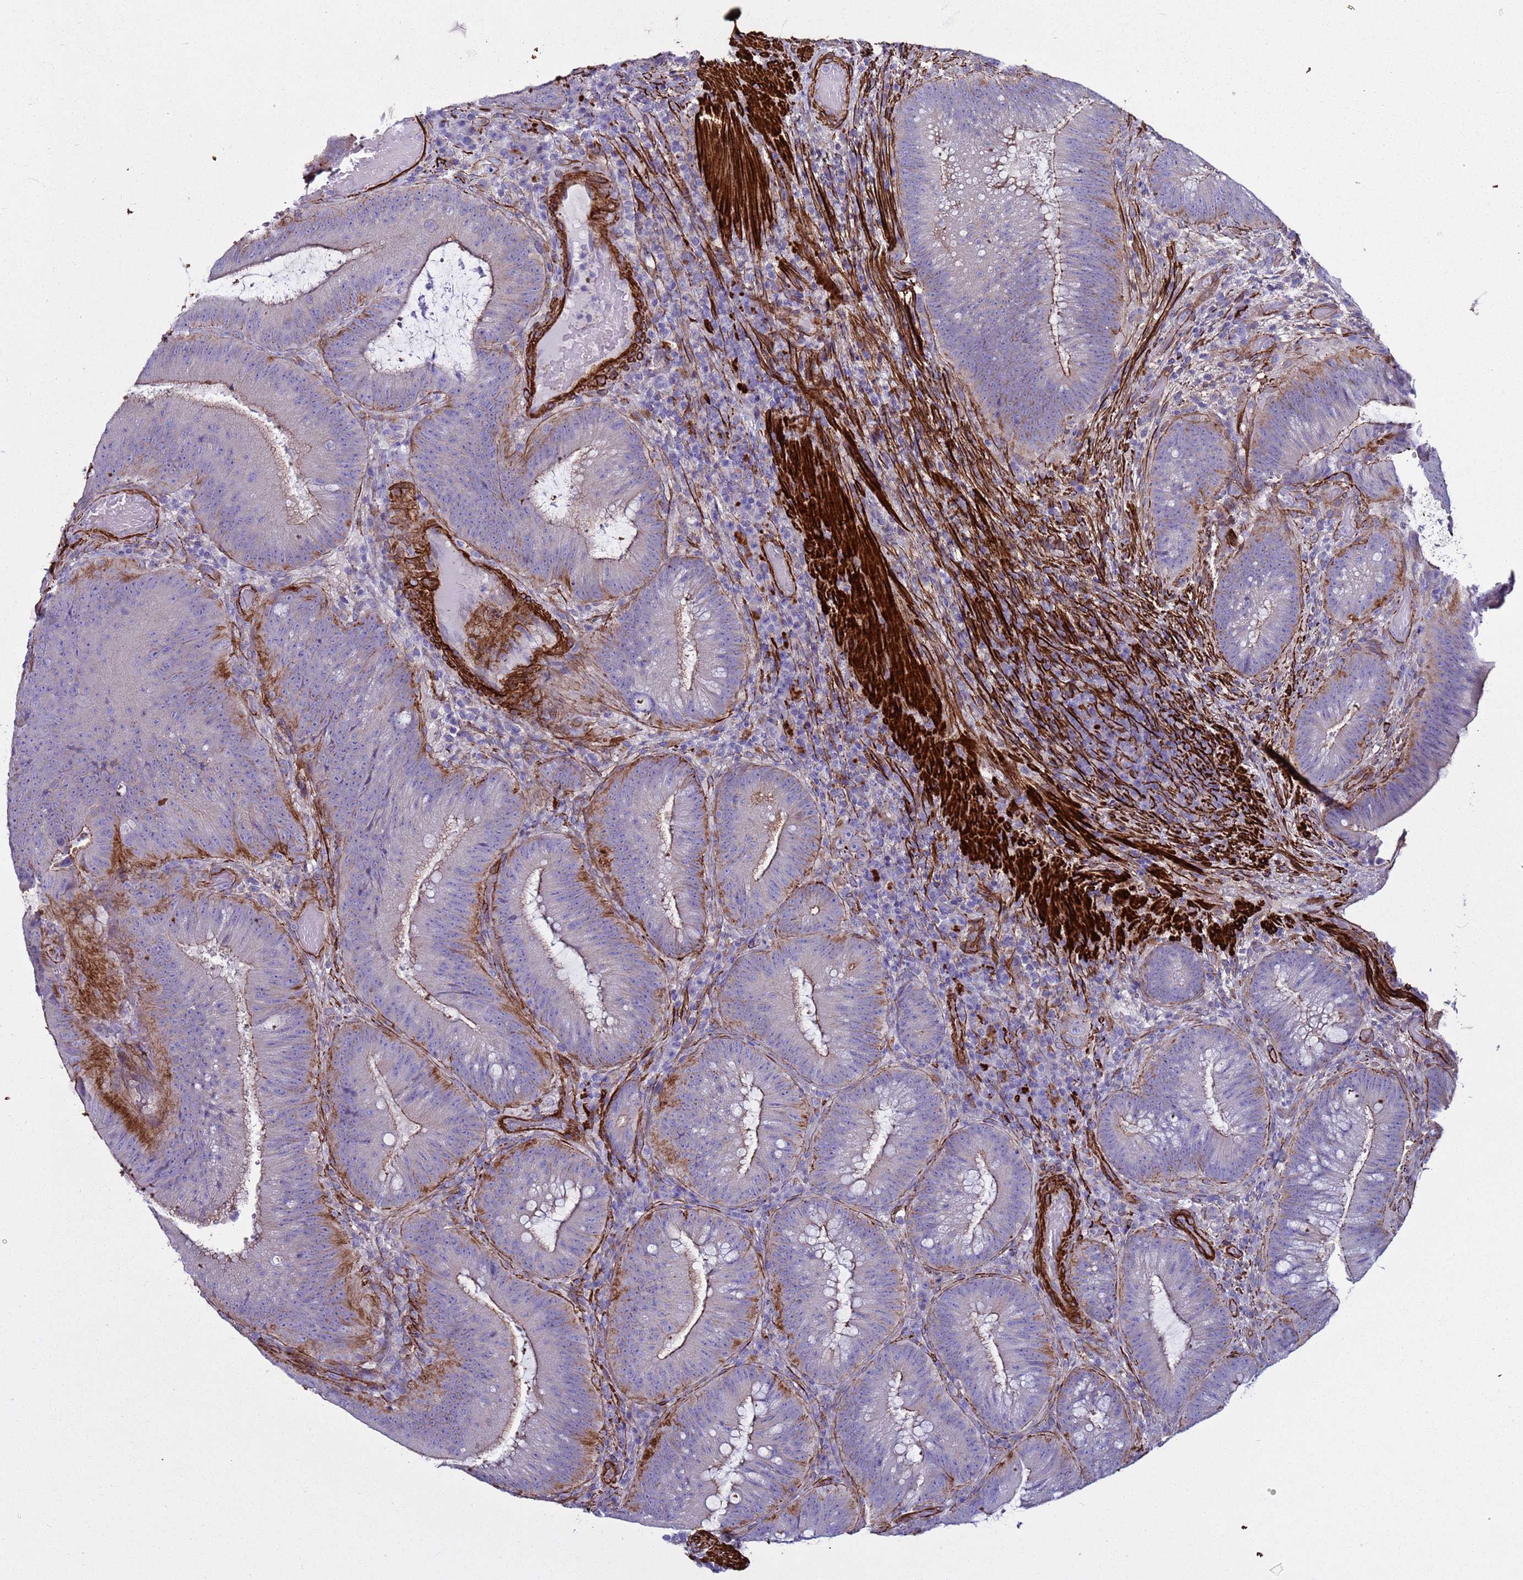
{"staining": {"intensity": "strong", "quantity": "<25%", "location": "cytoplasmic/membranous"}, "tissue": "colorectal cancer", "cell_type": "Tumor cells", "image_type": "cancer", "snomed": [{"axis": "morphology", "description": "Adenocarcinoma, NOS"}, {"axis": "topography", "description": "Colon"}], "caption": "Human colorectal cancer (adenocarcinoma) stained for a protein (brown) displays strong cytoplasmic/membranous positive expression in about <25% of tumor cells.", "gene": "RABL2B", "patient": {"sex": "female", "age": 43}}